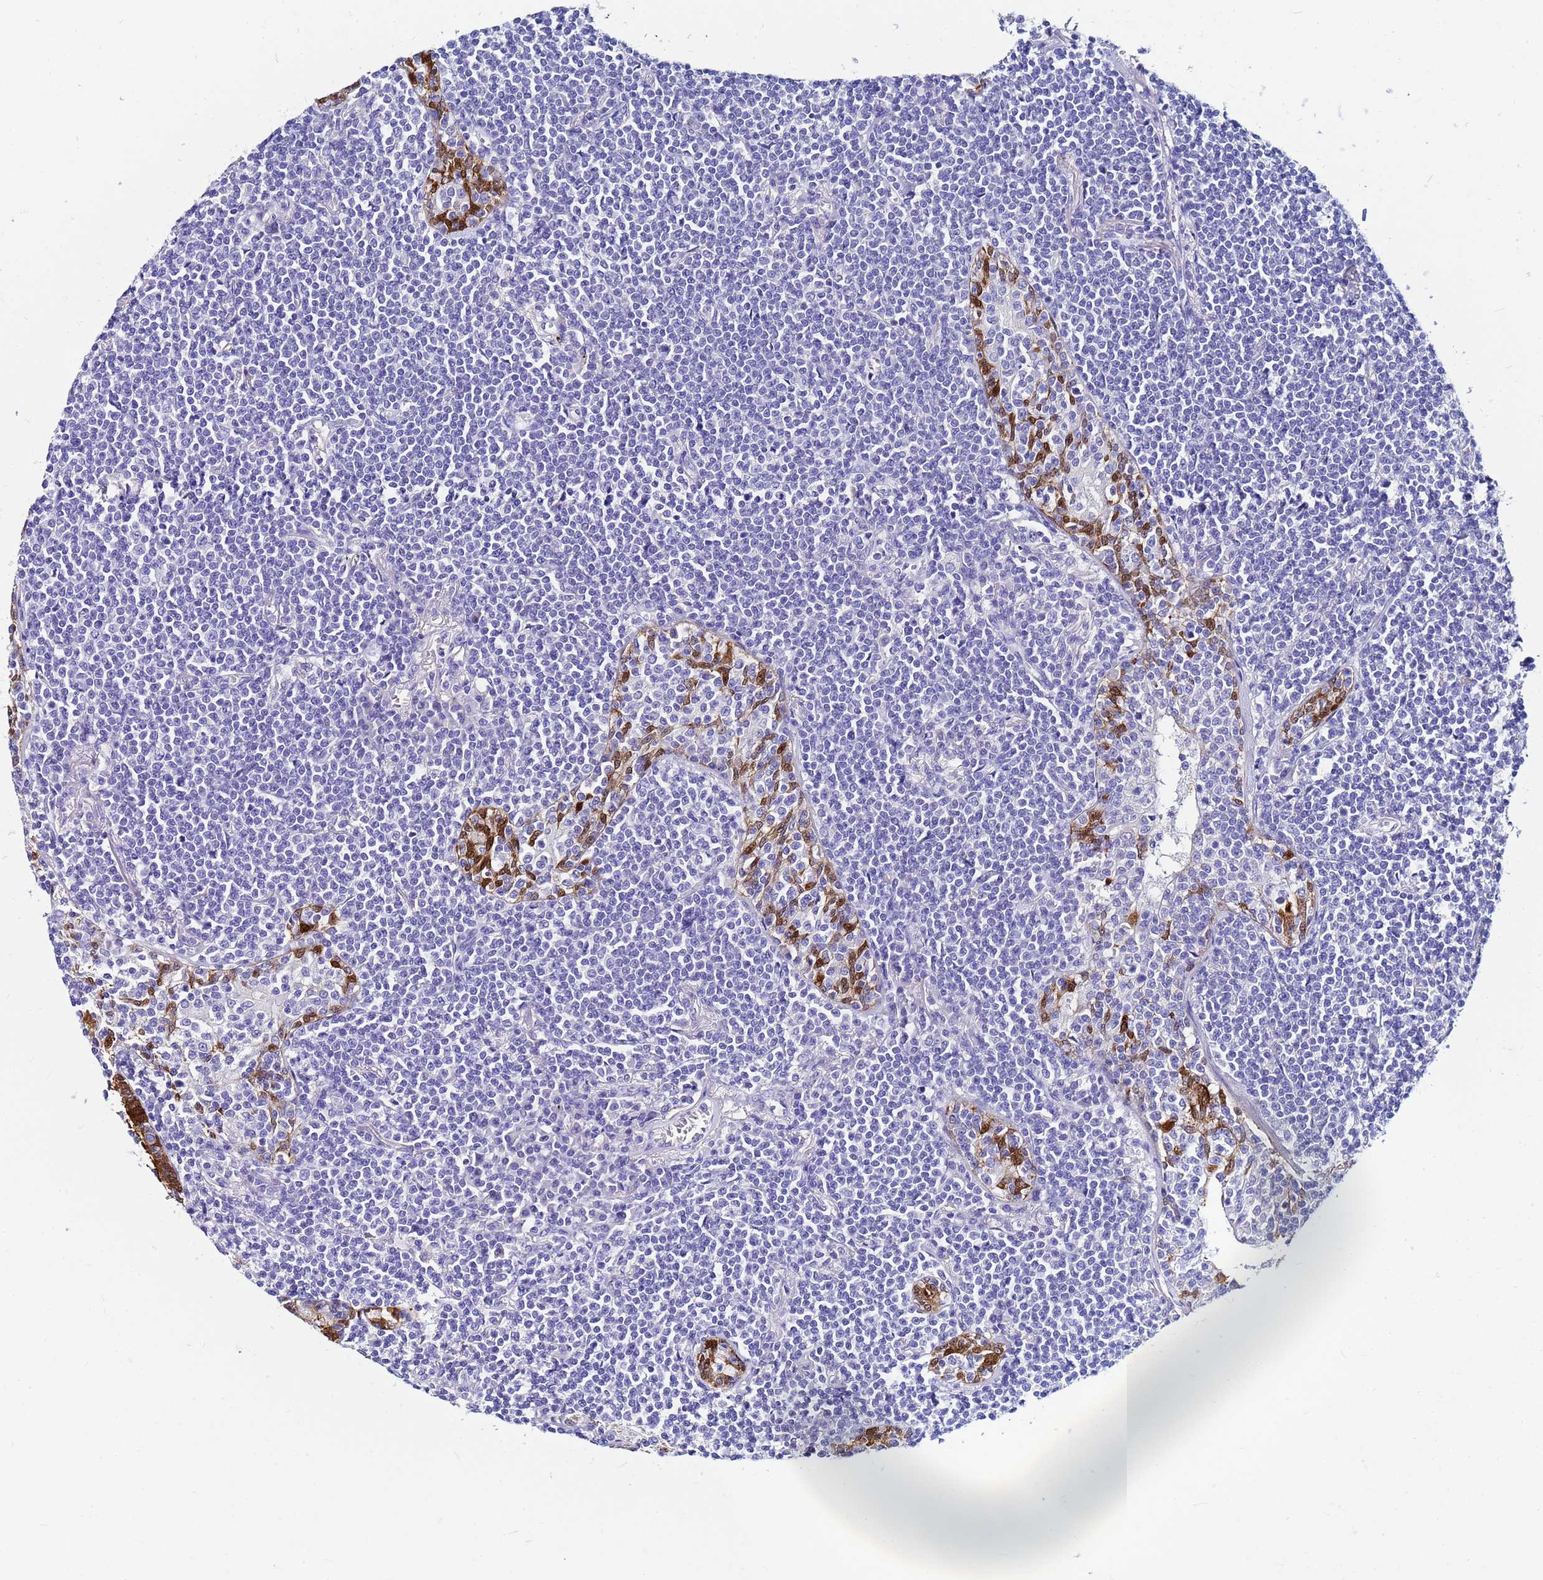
{"staining": {"intensity": "negative", "quantity": "none", "location": "none"}, "tissue": "lymphoma", "cell_type": "Tumor cells", "image_type": "cancer", "snomed": [{"axis": "morphology", "description": "Malignant lymphoma, non-Hodgkin's type, Low grade"}, {"axis": "topography", "description": "Lung"}], "caption": "Immunohistochemical staining of human lymphoma displays no significant positivity in tumor cells.", "gene": "PPP1R14C", "patient": {"sex": "female", "age": 71}}